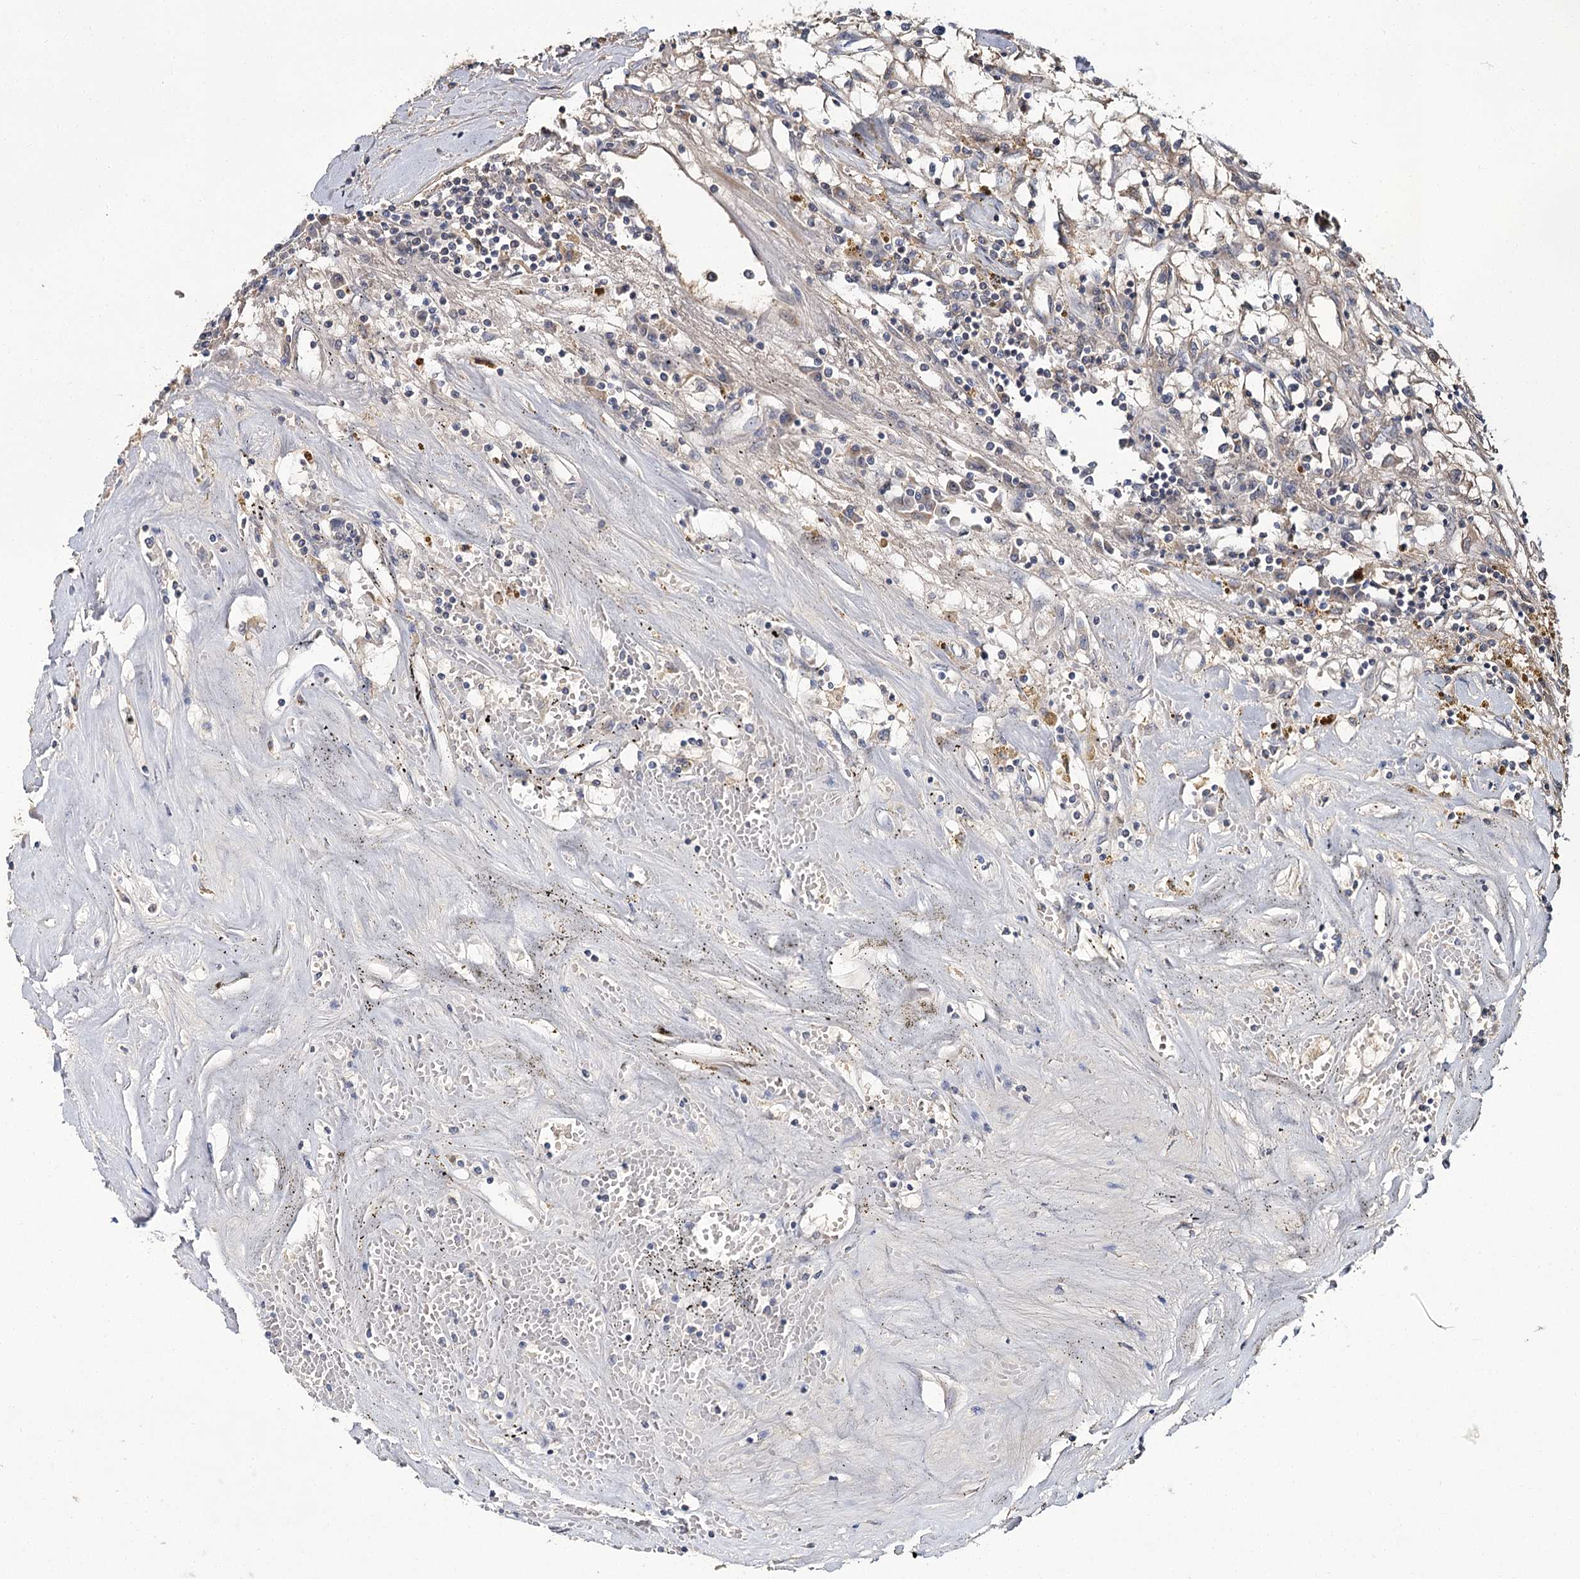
{"staining": {"intensity": "negative", "quantity": "none", "location": "none"}, "tissue": "renal cancer", "cell_type": "Tumor cells", "image_type": "cancer", "snomed": [{"axis": "morphology", "description": "Adenocarcinoma, NOS"}, {"axis": "topography", "description": "Kidney"}], "caption": "Immunohistochemical staining of renal cancer displays no significant staining in tumor cells.", "gene": "MFN1", "patient": {"sex": "male", "age": 56}}